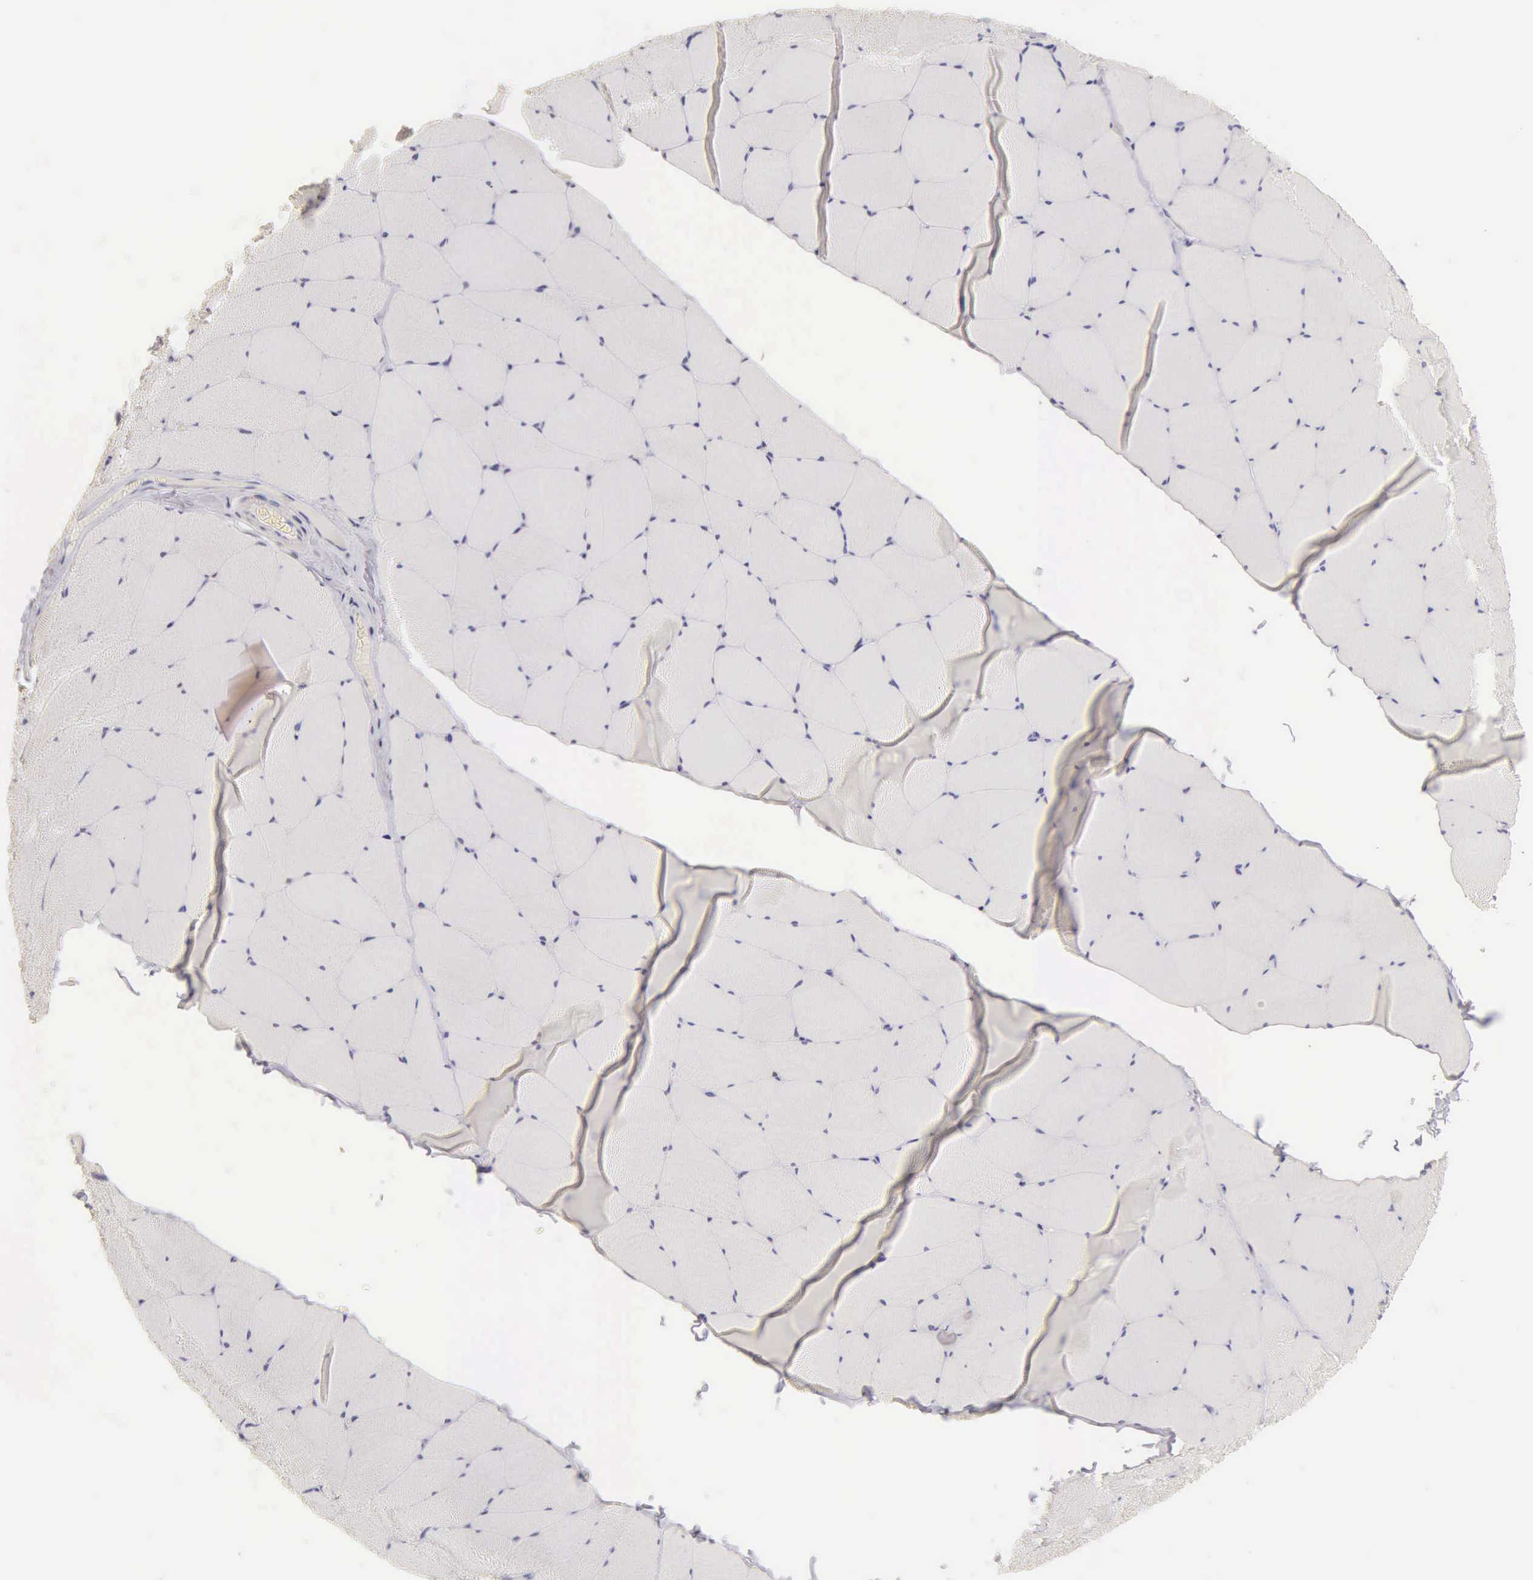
{"staining": {"intensity": "negative", "quantity": "none", "location": "none"}, "tissue": "skeletal muscle", "cell_type": "Myocytes", "image_type": "normal", "snomed": [{"axis": "morphology", "description": "Normal tissue, NOS"}, {"axis": "topography", "description": "Skeletal muscle"}, {"axis": "topography", "description": "Salivary gland"}], "caption": "An IHC micrograph of normal skeletal muscle is shown. There is no staining in myocytes of skeletal muscle.", "gene": "ESR1", "patient": {"sex": "male", "age": 62}}